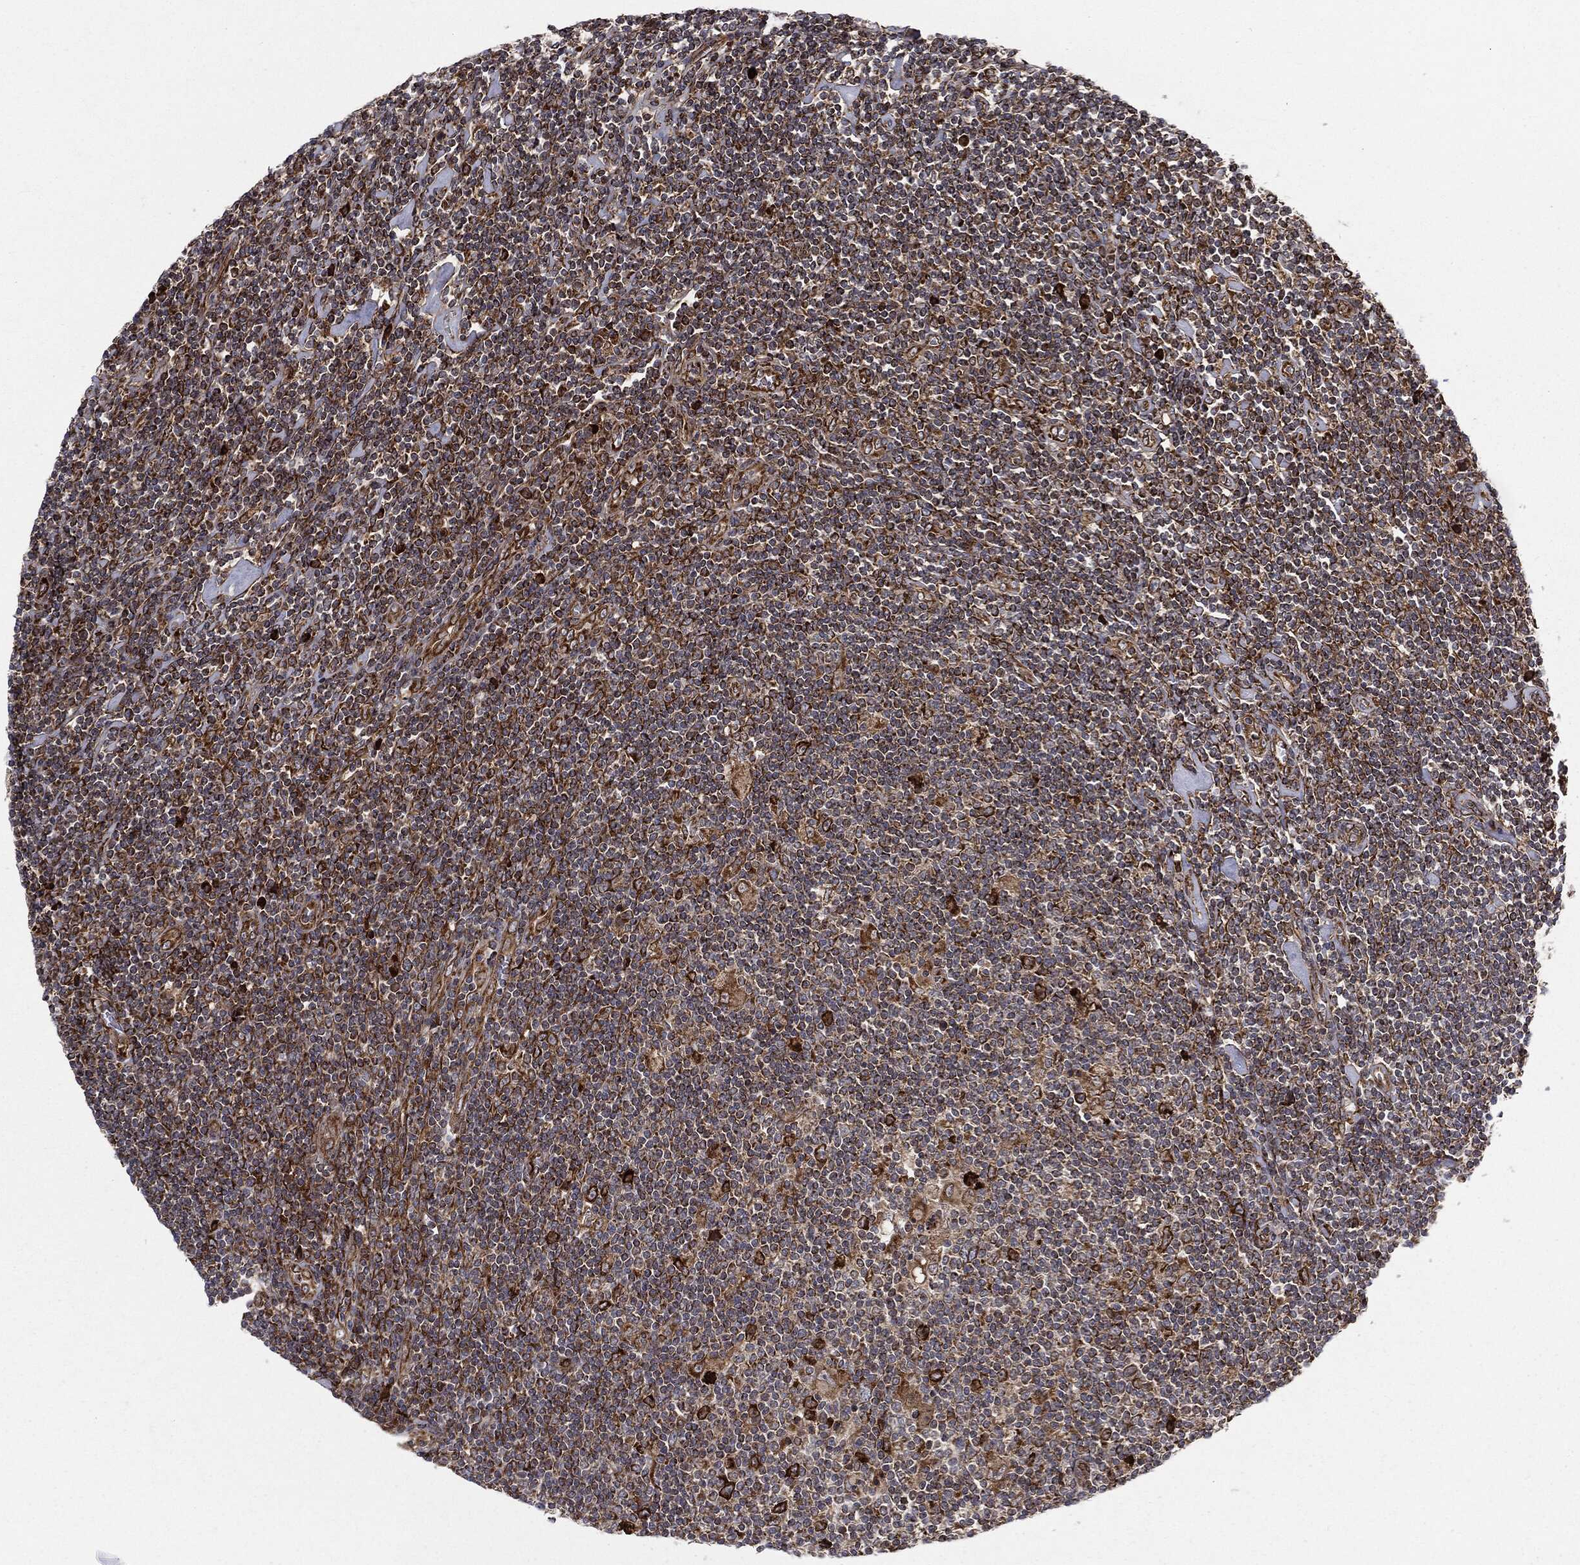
{"staining": {"intensity": "strong", "quantity": "25%-75%", "location": "cytoplasmic/membranous"}, "tissue": "lymphoma", "cell_type": "Tumor cells", "image_type": "cancer", "snomed": [{"axis": "morphology", "description": "Hodgkin's disease, NOS"}, {"axis": "topography", "description": "Lymph node"}], "caption": "Immunohistochemical staining of human Hodgkin's disease exhibits high levels of strong cytoplasmic/membranous staining in approximately 25%-75% of tumor cells.", "gene": "CYLD", "patient": {"sex": "male", "age": 40}}